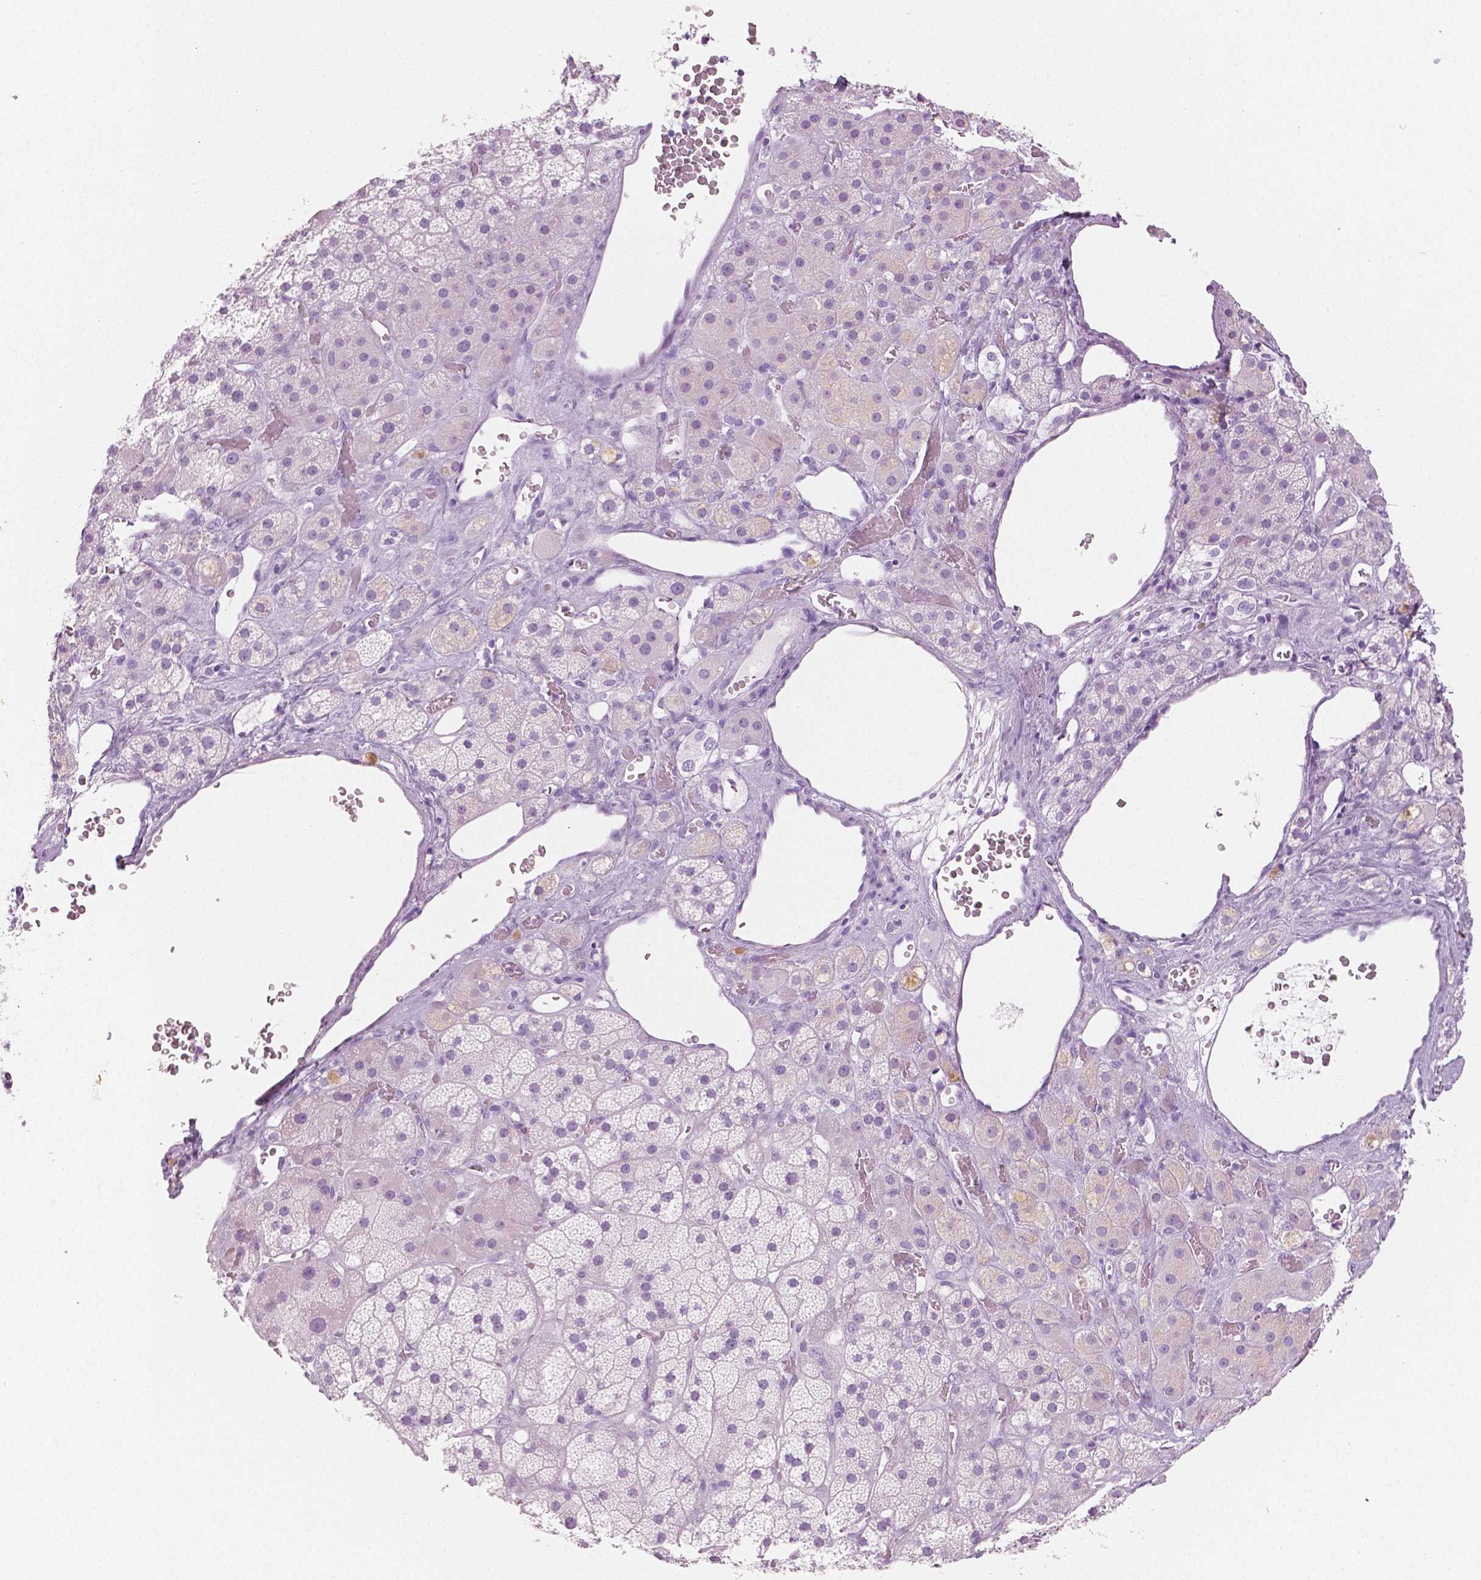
{"staining": {"intensity": "negative", "quantity": "none", "location": "none"}, "tissue": "adrenal gland", "cell_type": "Glandular cells", "image_type": "normal", "snomed": [{"axis": "morphology", "description": "Normal tissue, NOS"}, {"axis": "topography", "description": "Adrenal gland"}], "caption": "Adrenal gland was stained to show a protein in brown. There is no significant expression in glandular cells.", "gene": "PLIN4", "patient": {"sex": "male", "age": 57}}